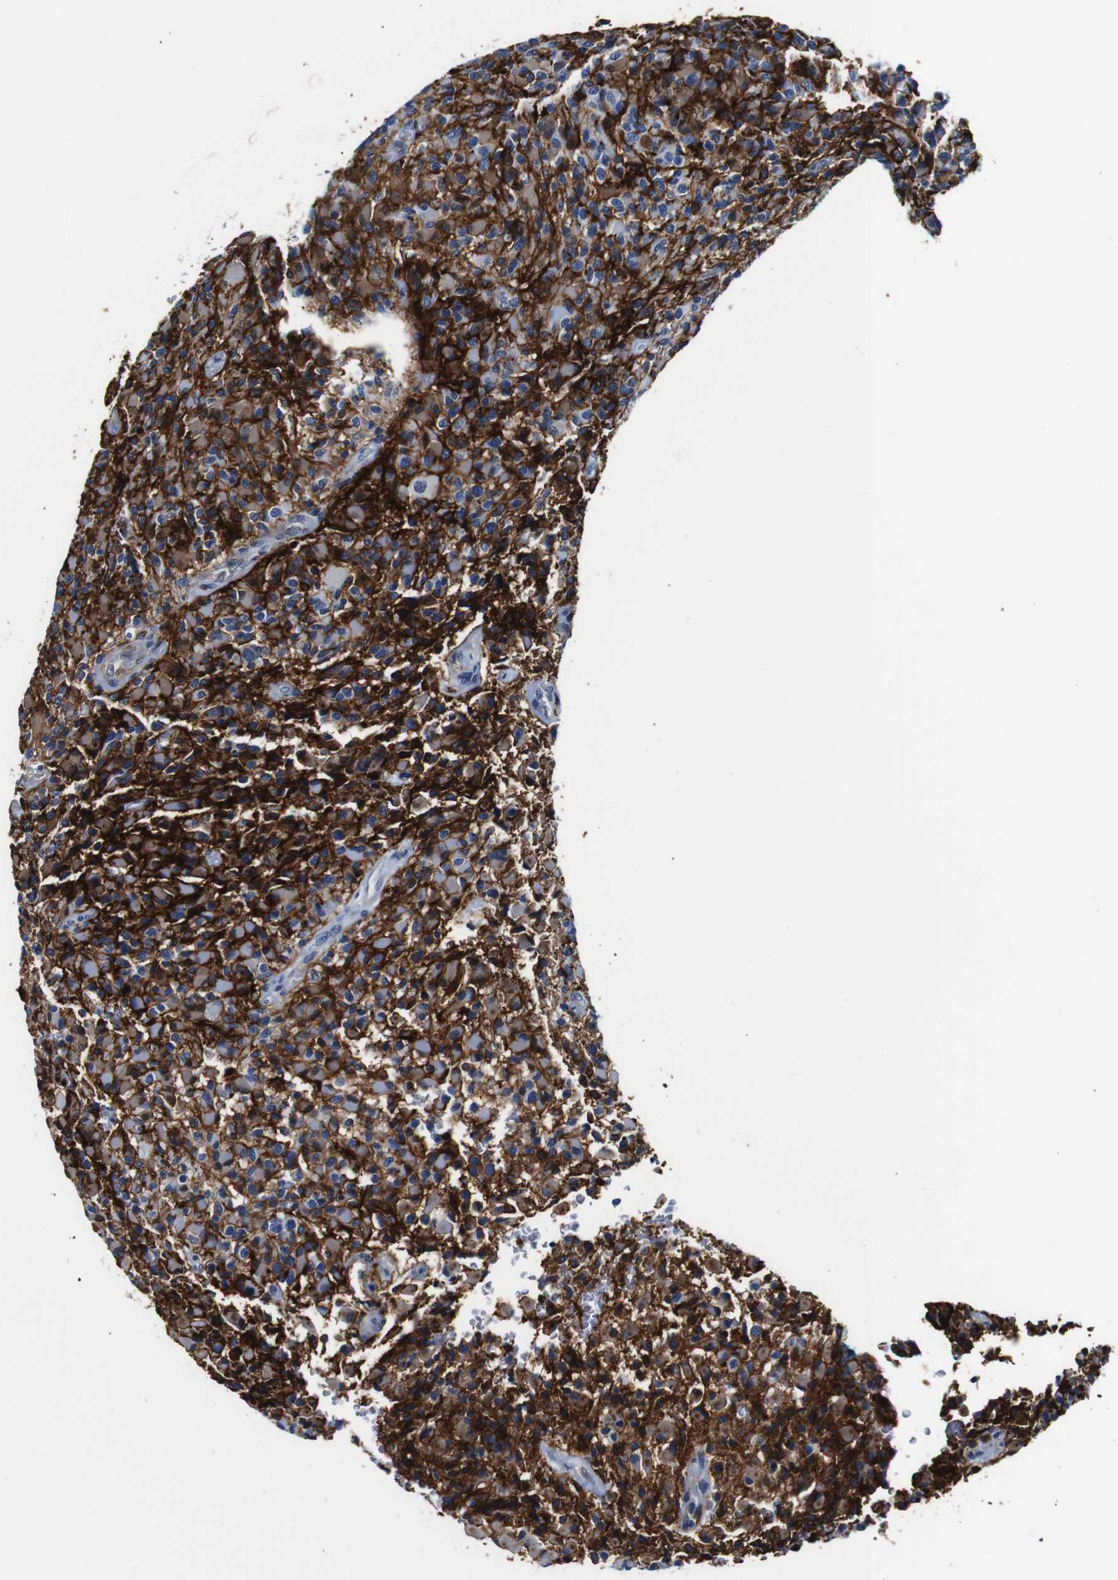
{"staining": {"intensity": "weak", "quantity": "25%-75%", "location": "cytoplasmic/membranous"}, "tissue": "glioma", "cell_type": "Tumor cells", "image_type": "cancer", "snomed": [{"axis": "morphology", "description": "Glioma, malignant, High grade"}, {"axis": "topography", "description": "Brain"}], "caption": "High-power microscopy captured an immunohistochemistry photomicrograph of glioma, revealing weak cytoplasmic/membranous positivity in about 25%-75% of tumor cells. Using DAB (3,3'-diaminobenzidine) (brown) and hematoxylin (blue) stains, captured at high magnification using brightfield microscopy.", "gene": "ANXA1", "patient": {"sex": "male", "age": 71}}